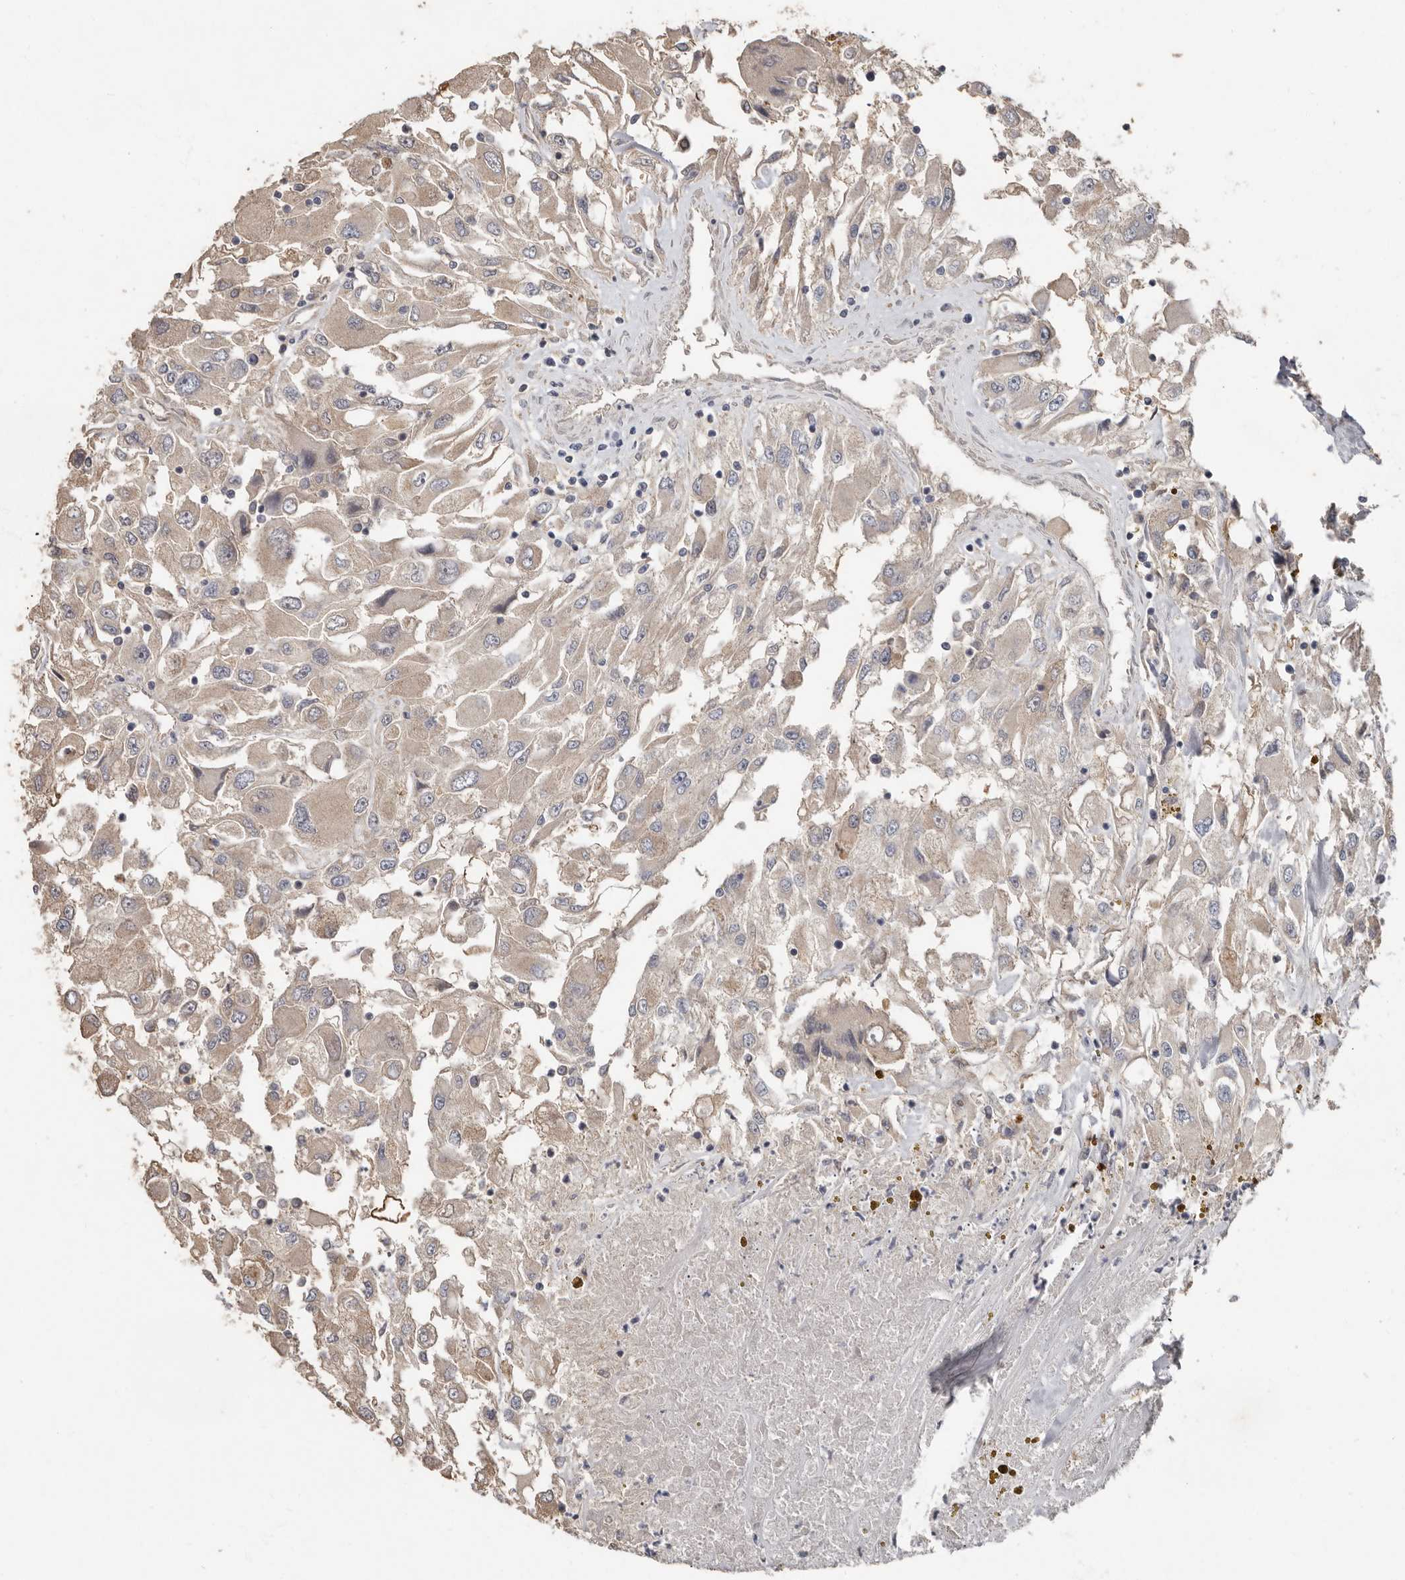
{"staining": {"intensity": "weak", "quantity": "<25%", "location": "cytoplasmic/membranous"}, "tissue": "renal cancer", "cell_type": "Tumor cells", "image_type": "cancer", "snomed": [{"axis": "morphology", "description": "Adenocarcinoma, NOS"}, {"axis": "topography", "description": "Kidney"}], "caption": "IHC image of neoplastic tissue: renal cancer stained with DAB (3,3'-diaminobenzidine) exhibits no significant protein staining in tumor cells. (DAB (3,3'-diaminobenzidine) immunohistochemistry (IHC) with hematoxylin counter stain).", "gene": "KIF26B", "patient": {"sex": "female", "age": 52}}